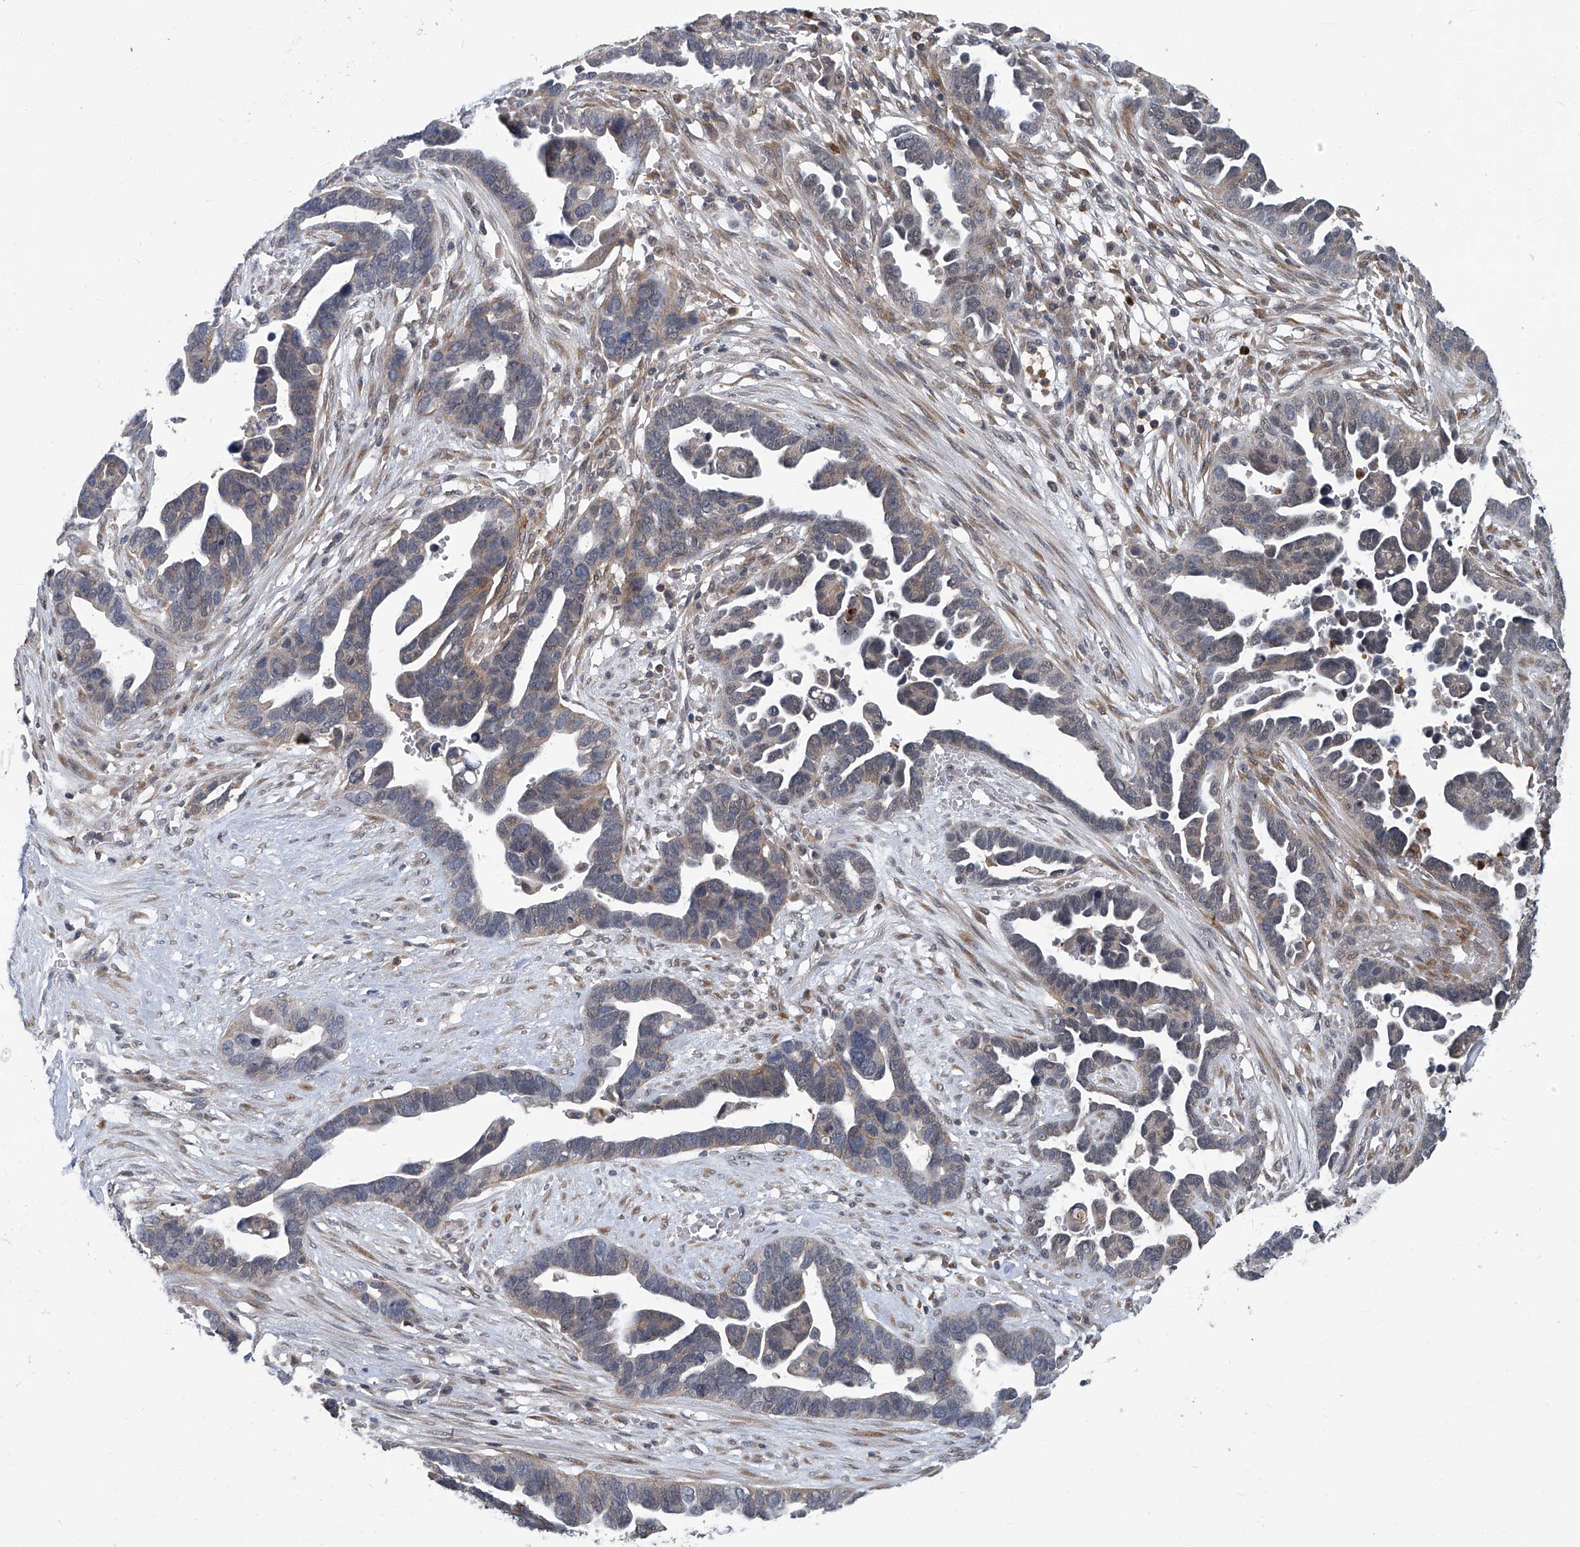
{"staining": {"intensity": "weak", "quantity": "<25%", "location": "cytoplasmic/membranous"}, "tissue": "ovarian cancer", "cell_type": "Tumor cells", "image_type": "cancer", "snomed": [{"axis": "morphology", "description": "Cystadenocarcinoma, serous, NOS"}, {"axis": "topography", "description": "Ovary"}], "caption": "Protein analysis of ovarian serous cystadenocarcinoma demonstrates no significant expression in tumor cells. Nuclei are stained in blue.", "gene": "AKNAD1", "patient": {"sex": "female", "age": 54}}